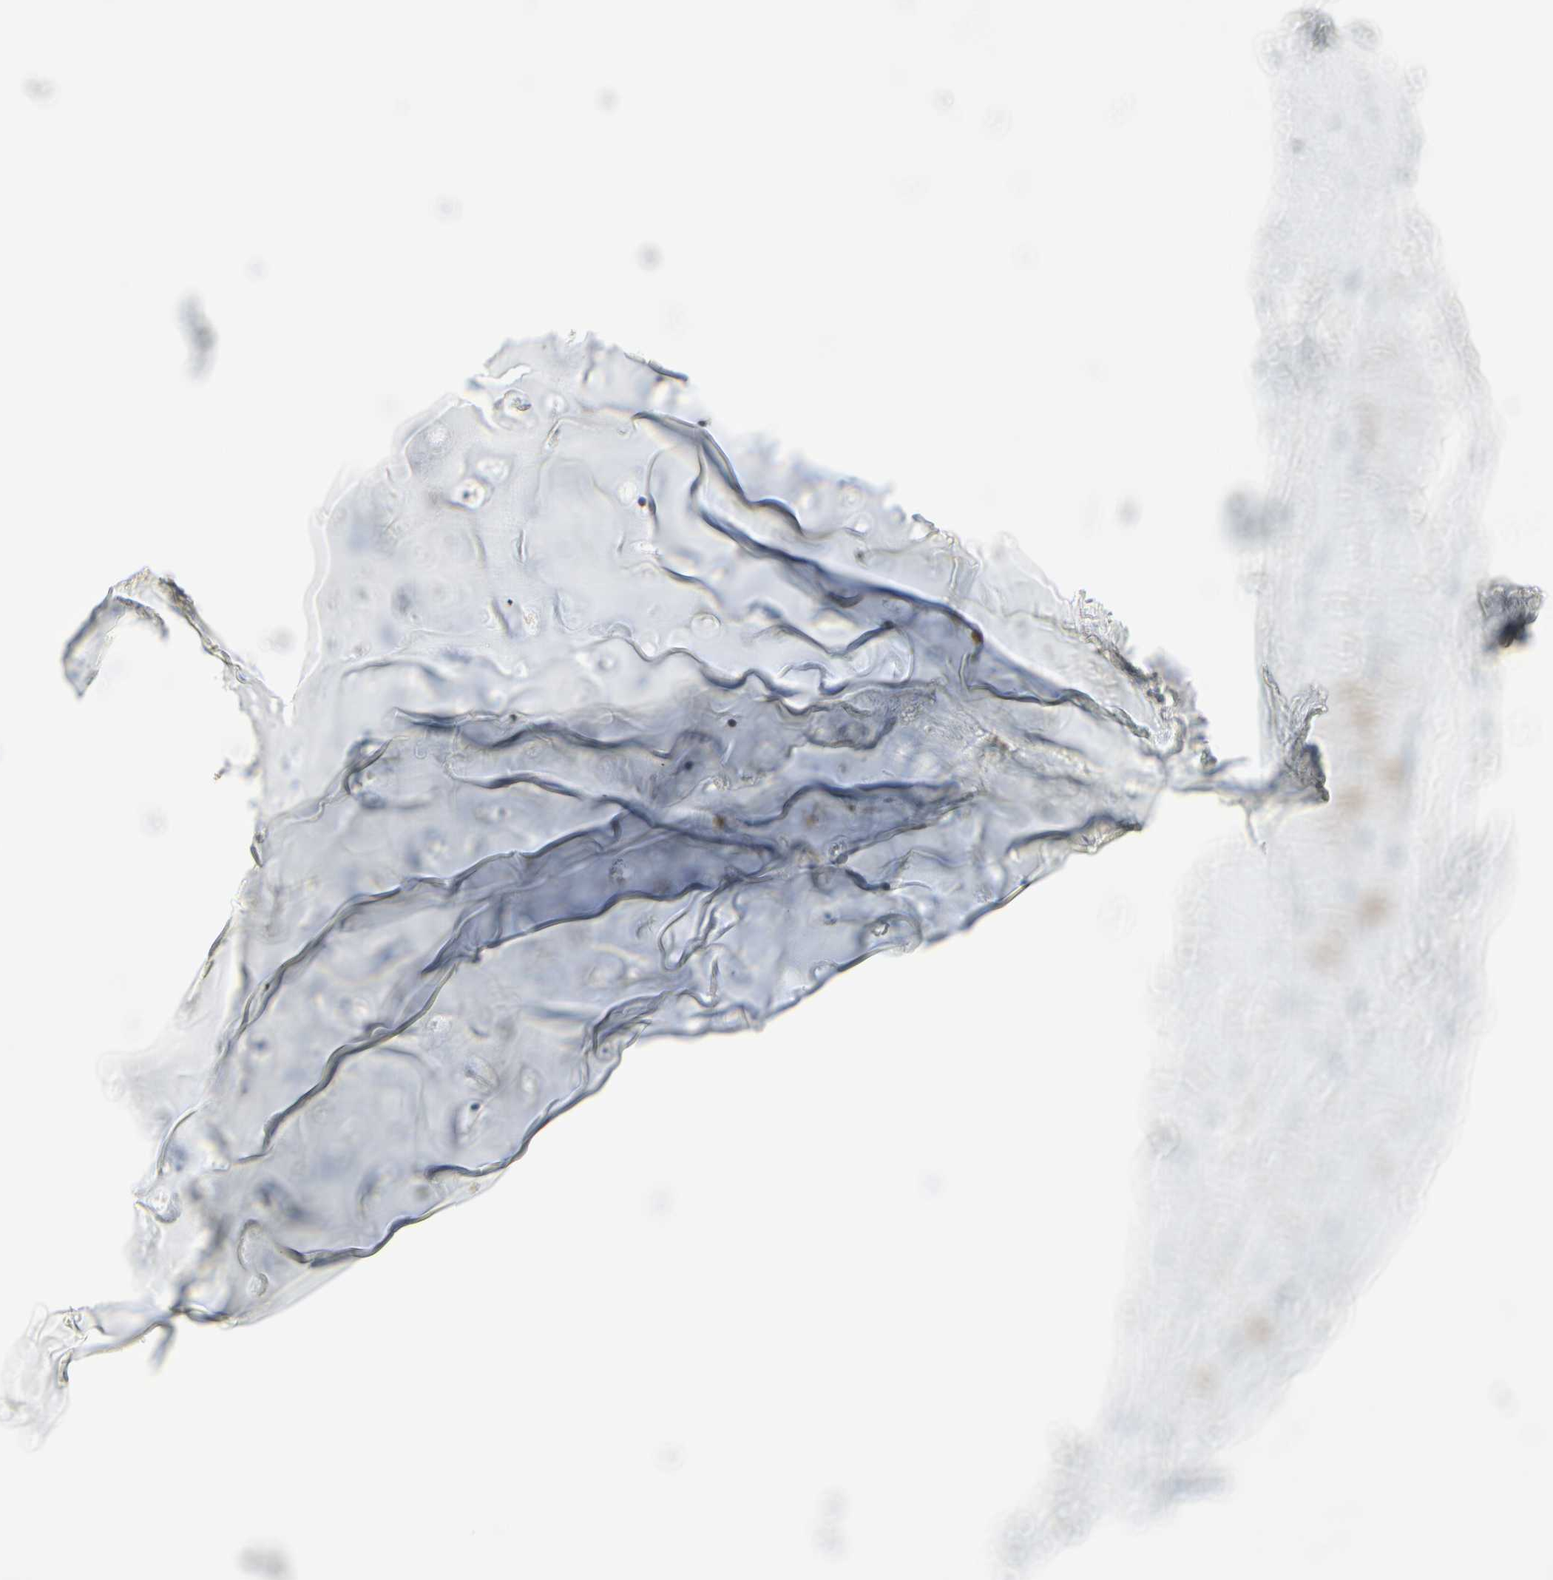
{"staining": {"intensity": "weak", "quantity": "25%-75%", "location": "cytoplasmic/membranous"}, "tissue": "adipose tissue", "cell_type": "Adipocytes", "image_type": "normal", "snomed": [{"axis": "morphology", "description": "Normal tissue, NOS"}, {"axis": "topography", "description": "Bronchus"}], "caption": "Immunohistochemistry (IHC) histopathology image of benign adipose tissue stained for a protein (brown), which shows low levels of weak cytoplasmic/membranous expression in about 25%-75% of adipocytes.", "gene": "CACNA2D1", "patient": {"sex": "female", "age": 73}}